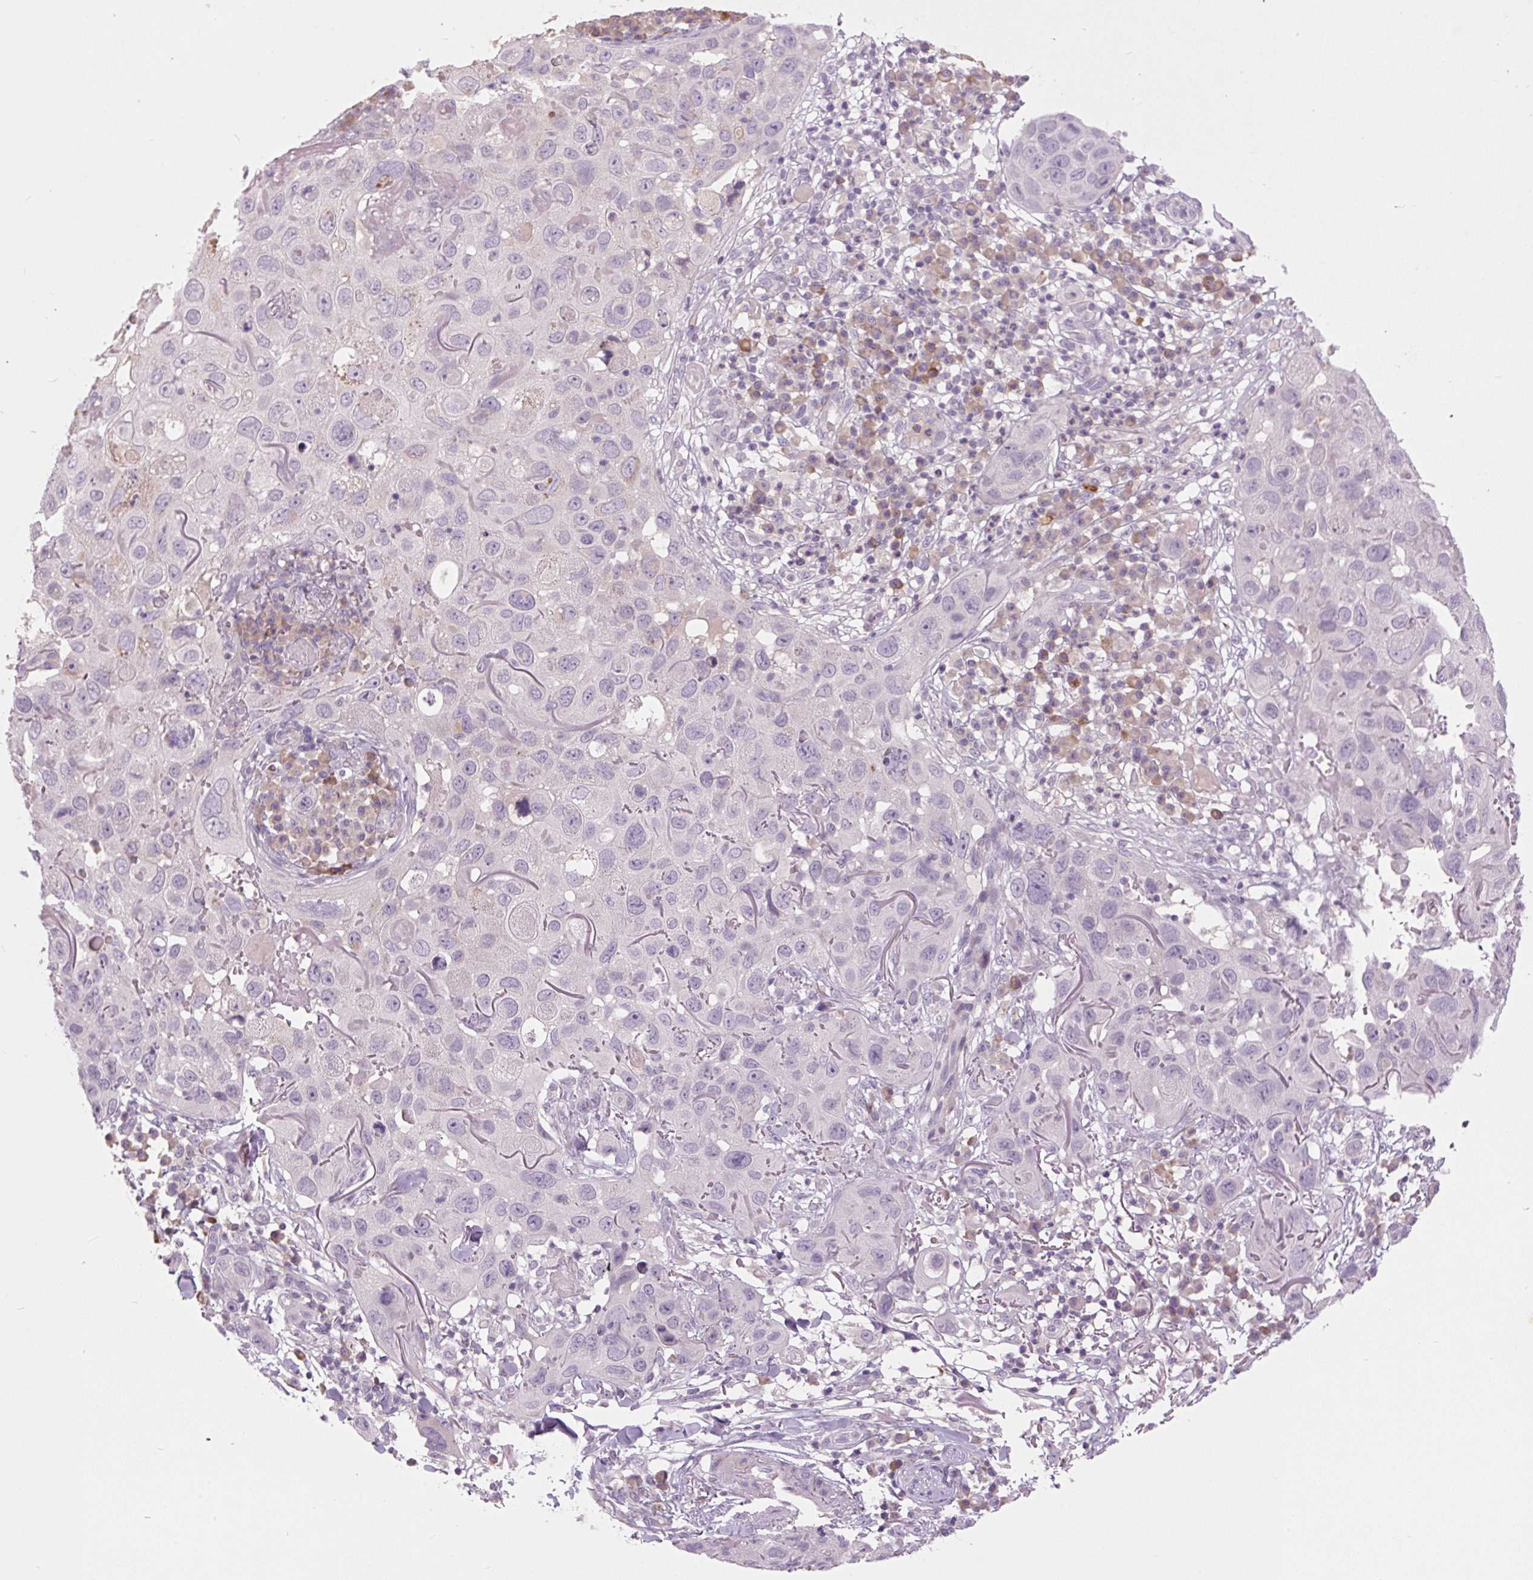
{"staining": {"intensity": "negative", "quantity": "none", "location": "none"}, "tissue": "skin cancer", "cell_type": "Tumor cells", "image_type": "cancer", "snomed": [{"axis": "morphology", "description": "Squamous cell carcinoma in situ, NOS"}, {"axis": "morphology", "description": "Squamous cell carcinoma, NOS"}, {"axis": "topography", "description": "Skin"}], "caption": "A high-resolution histopathology image shows immunohistochemistry staining of skin cancer, which shows no significant expression in tumor cells.", "gene": "TMEM100", "patient": {"sex": "male", "age": 93}}